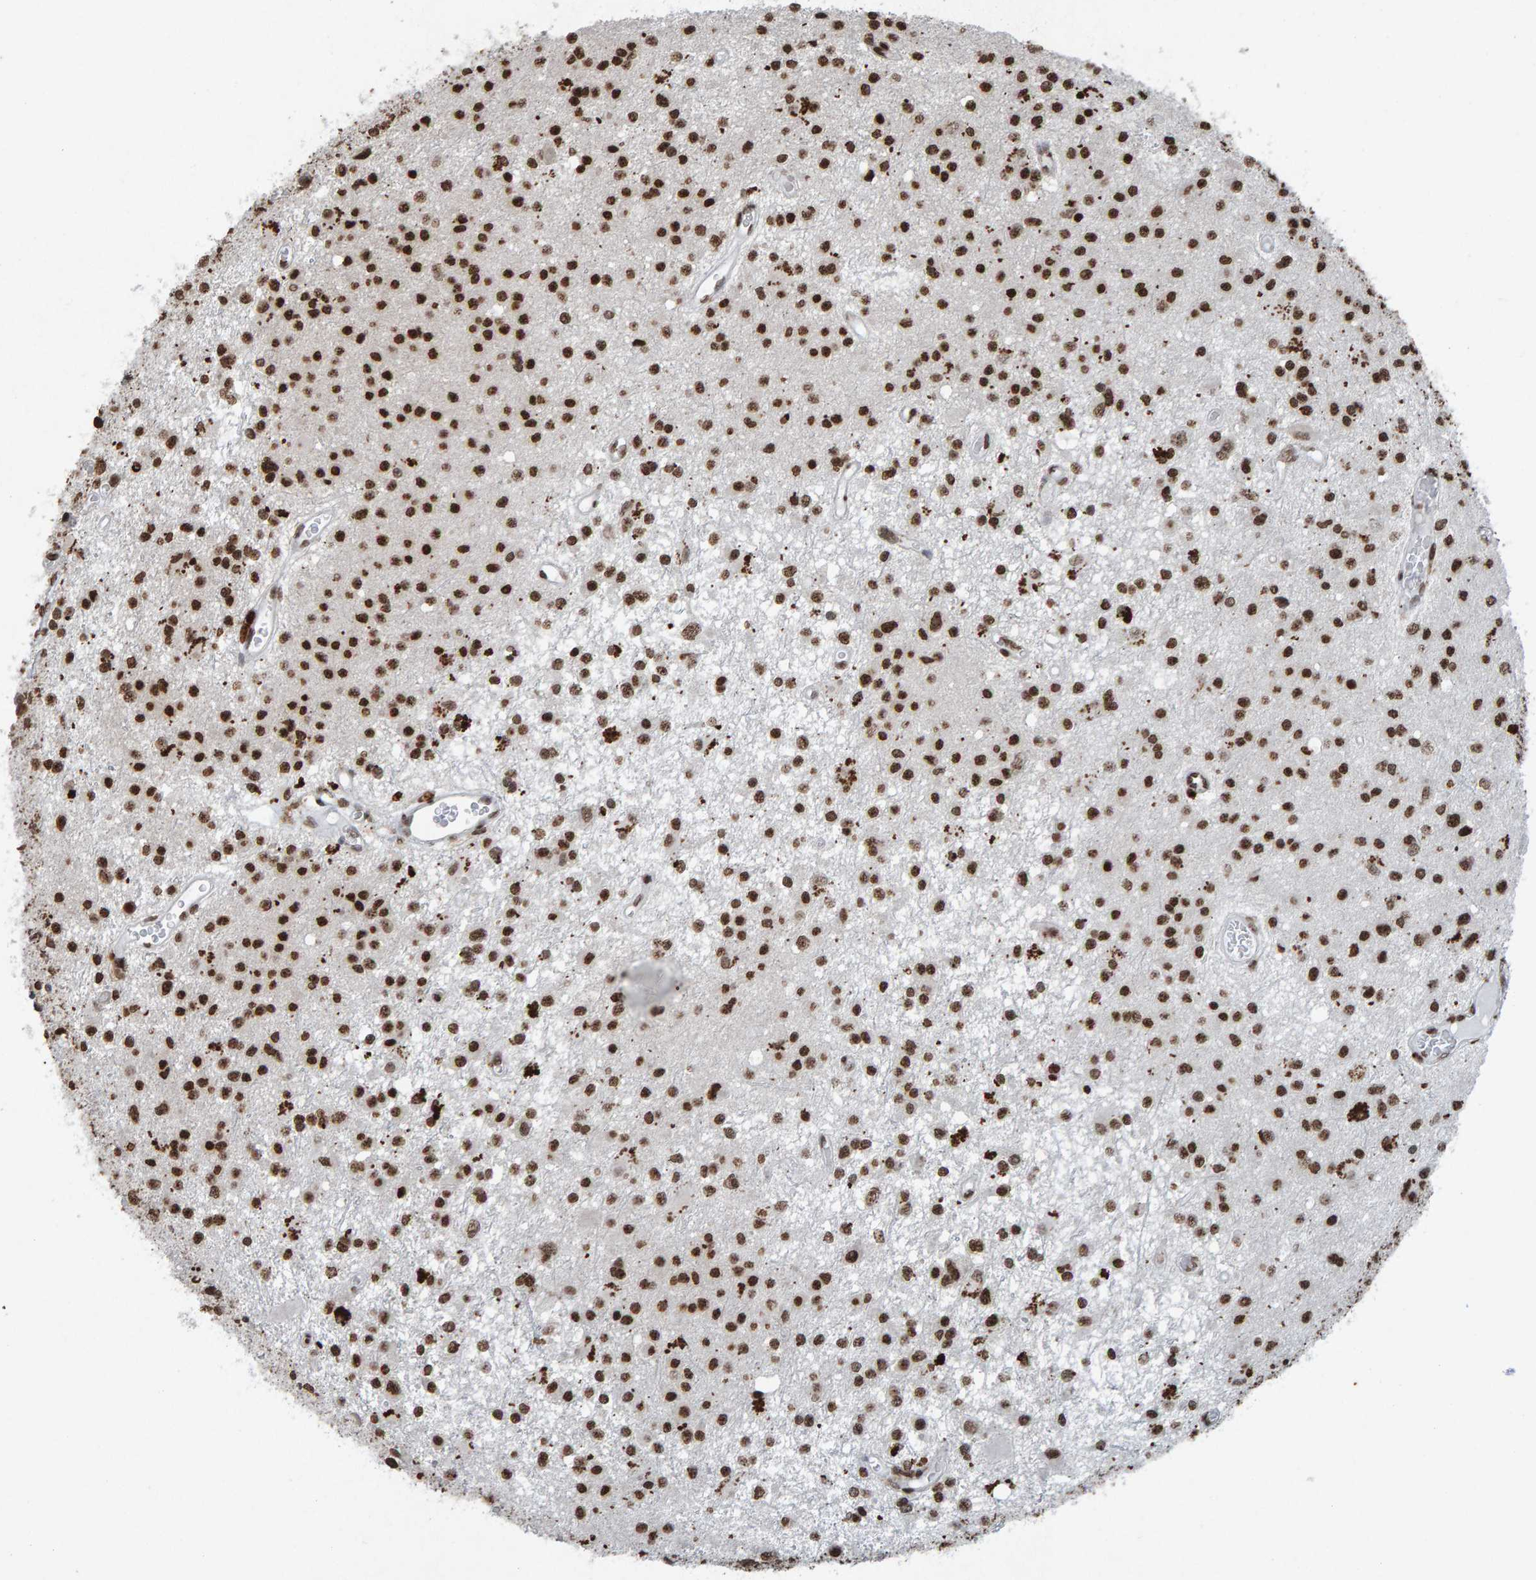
{"staining": {"intensity": "strong", "quantity": ">75%", "location": "nuclear"}, "tissue": "glioma", "cell_type": "Tumor cells", "image_type": "cancer", "snomed": [{"axis": "morphology", "description": "Glioma, malignant, Low grade"}, {"axis": "topography", "description": "Brain"}], "caption": "Brown immunohistochemical staining in human glioma shows strong nuclear positivity in approximately >75% of tumor cells. (brown staining indicates protein expression, while blue staining denotes nuclei).", "gene": "H2AZ1", "patient": {"sex": "male", "age": 58}}